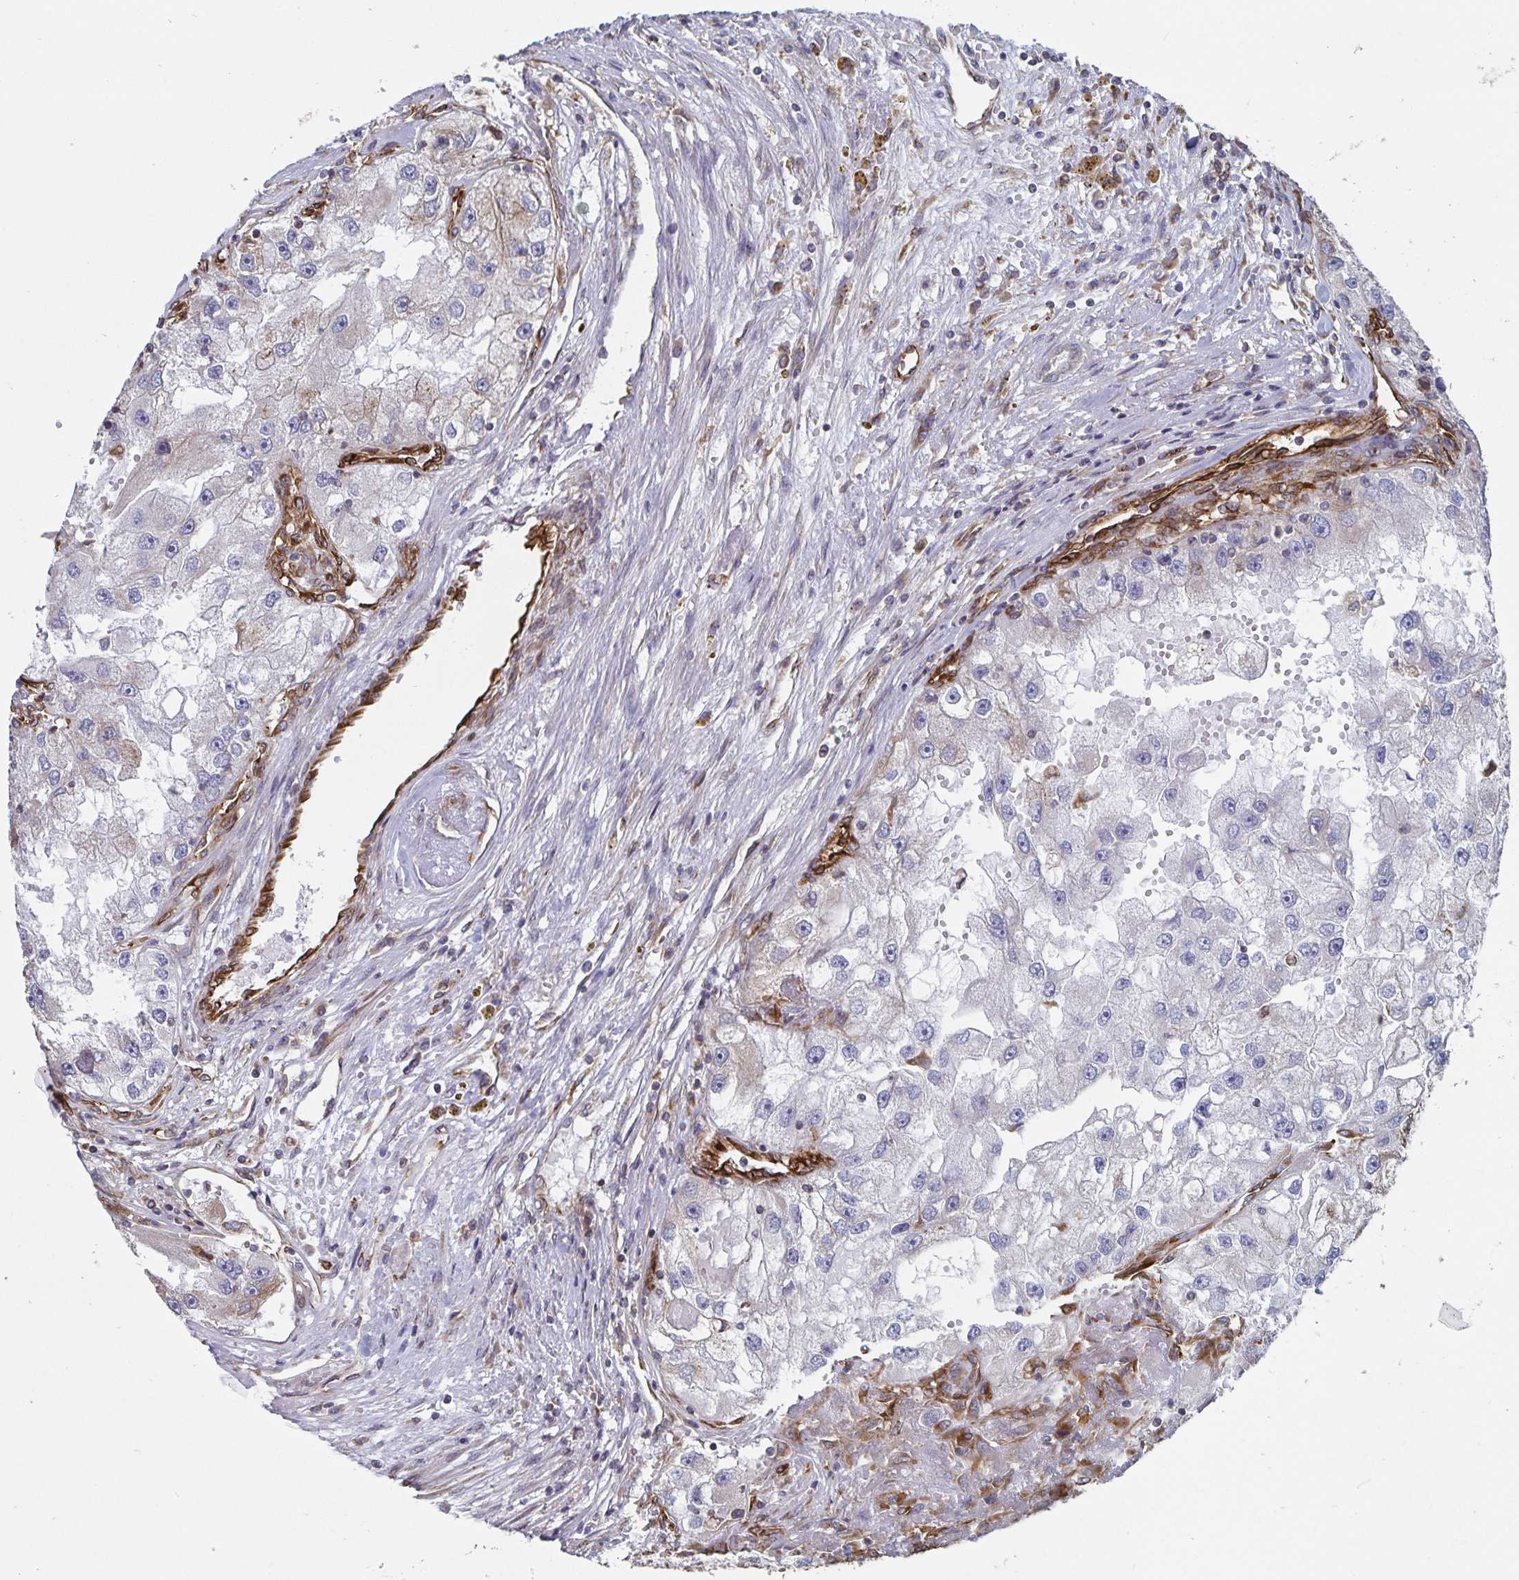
{"staining": {"intensity": "negative", "quantity": "none", "location": "none"}, "tissue": "renal cancer", "cell_type": "Tumor cells", "image_type": "cancer", "snomed": [{"axis": "morphology", "description": "Adenocarcinoma, NOS"}, {"axis": "topography", "description": "Kidney"}], "caption": "Immunohistochemical staining of human renal adenocarcinoma shows no significant positivity in tumor cells.", "gene": "BCAP29", "patient": {"sex": "male", "age": 63}}